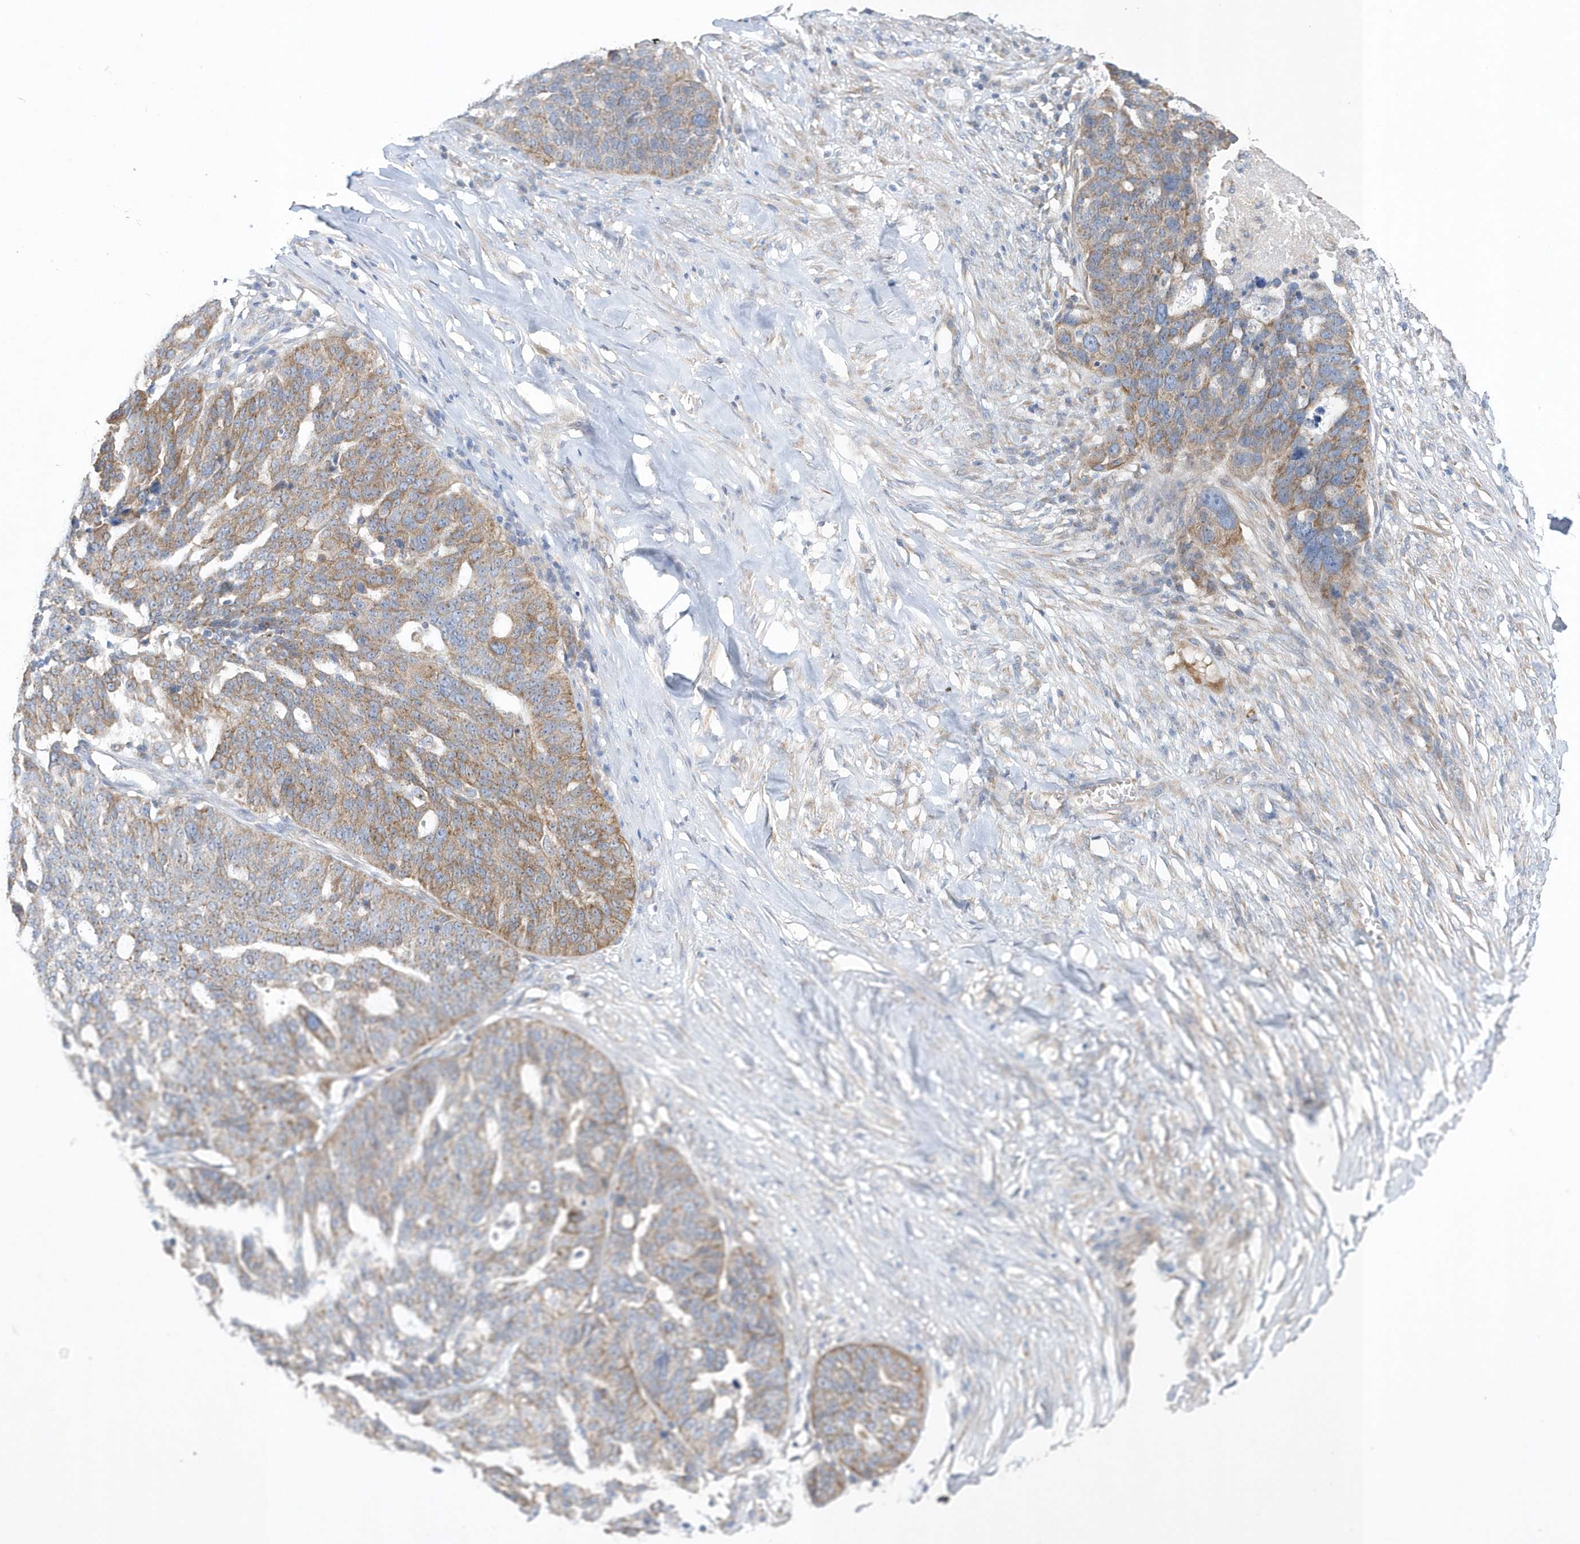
{"staining": {"intensity": "moderate", "quantity": "25%-75%", "location": "cytoplasmic/membranous"}, "tissue": "ovarian cancer", "cell_type": "Tumor cells", "image_type": "cancer", "snomed": [{"axis": "morphology", "description": "Cystadenocarcinoma, serous, NOS"}, {"axis": "topography", "description": "Ovary"}], "caption": "Immunohistochemical staining of ovarian cancer (serous cystadenocarcinoma) demonstrates medium levels of moderate cytoplasmic/membranous positivity in approximately 25%-75% of tumor cells.", "gene": "SPATA5", "patient": {"sex": "female", "age": 59}}